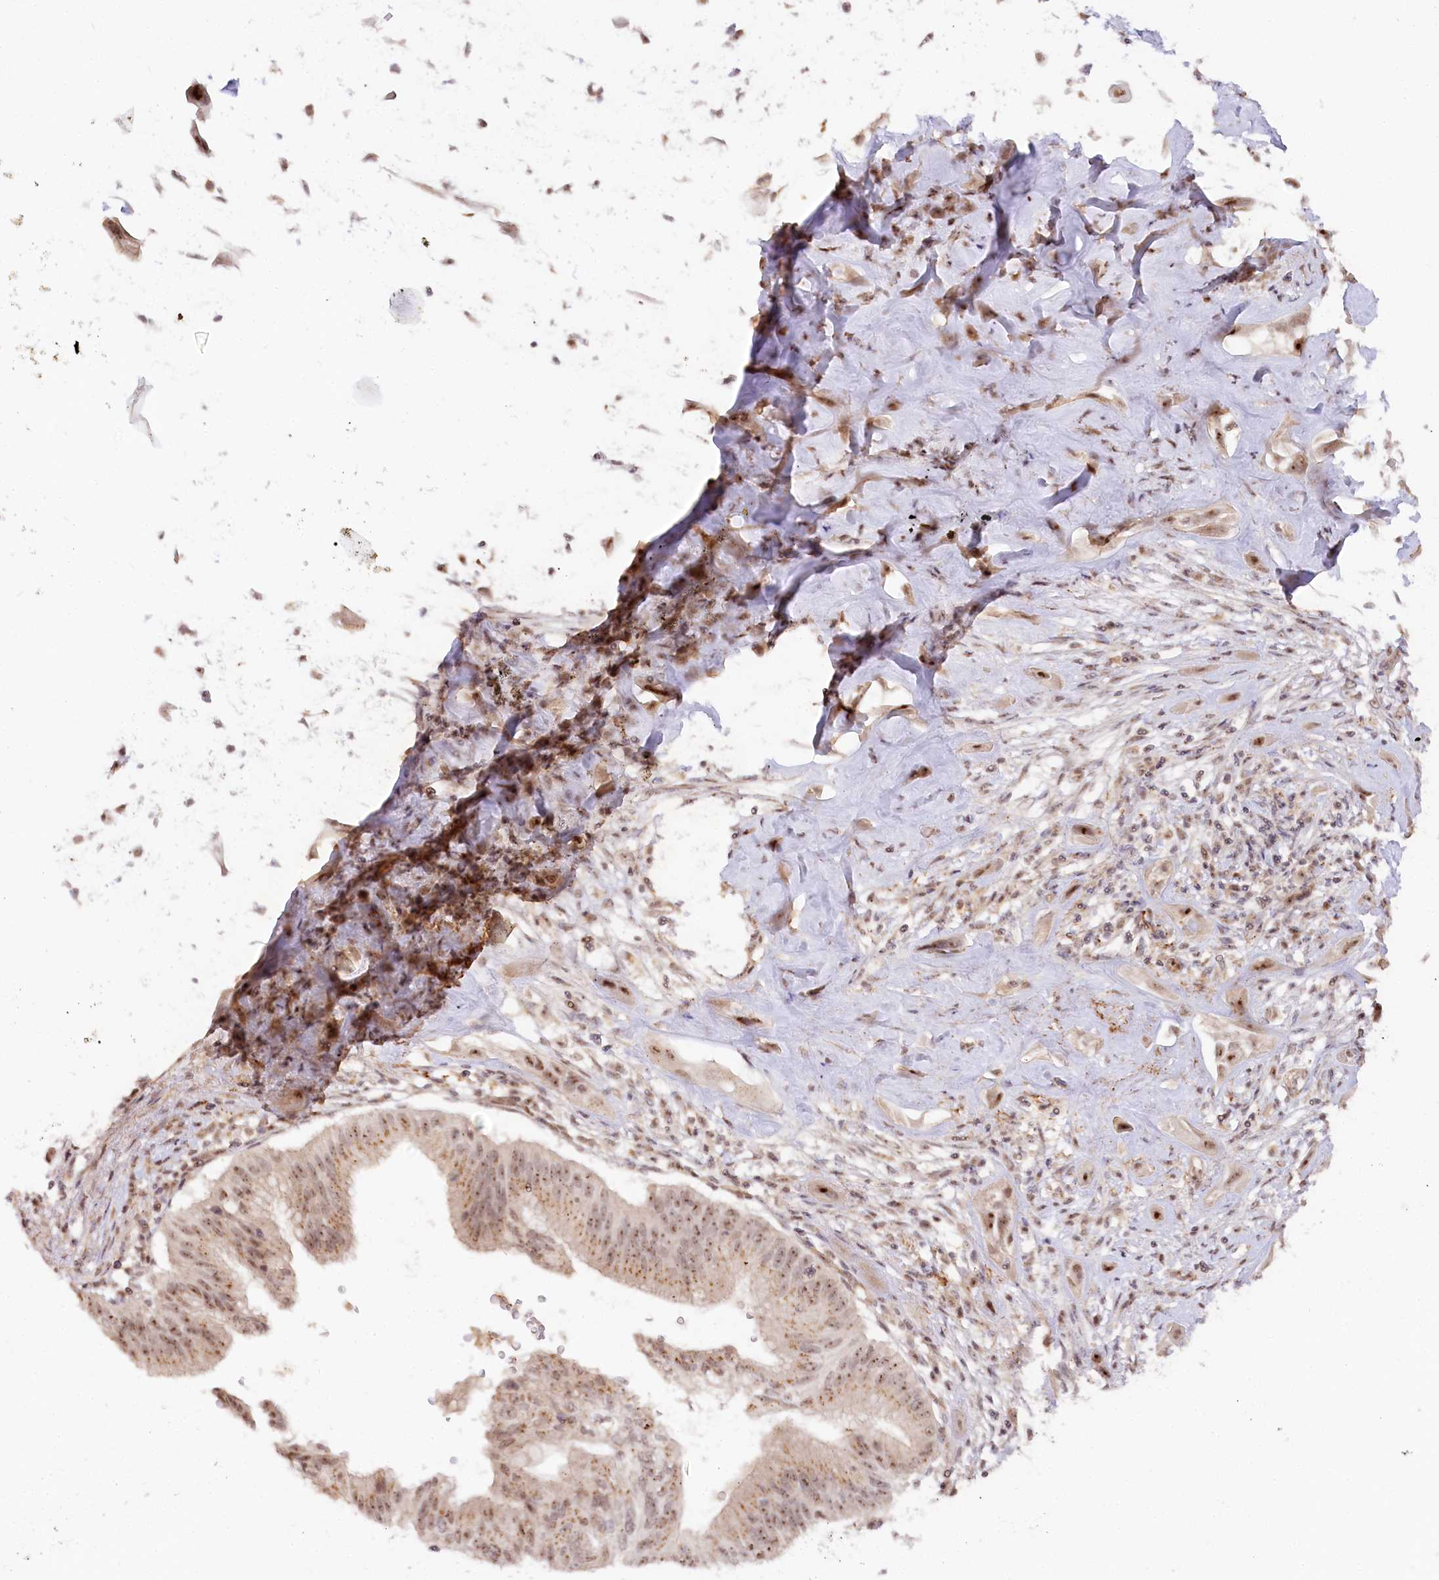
{"staining": {"intensity": "moderate", "quantity": ">75%", "location": "cytoplasmic/membranous,nuclear"}, "tissue": "pancreatic cancer", "cell_type": "Tumor cells", "image_type": "cancer", "snomed": [{"axis": "morphology", "description": "Adenocarcinoma, NOS"}, {"axis": "topography", "description": "Pancreas"}], "caption": "Moderate cytoplasmic/membranous and nuclear positivity for a protein is present in approximately >75% of tumor cells of pancreatic cancer (adenocarcinoma) using immunohistochemistry.", "gene": "GNL3L", "patient": {"sex": "male", "age": 68}}